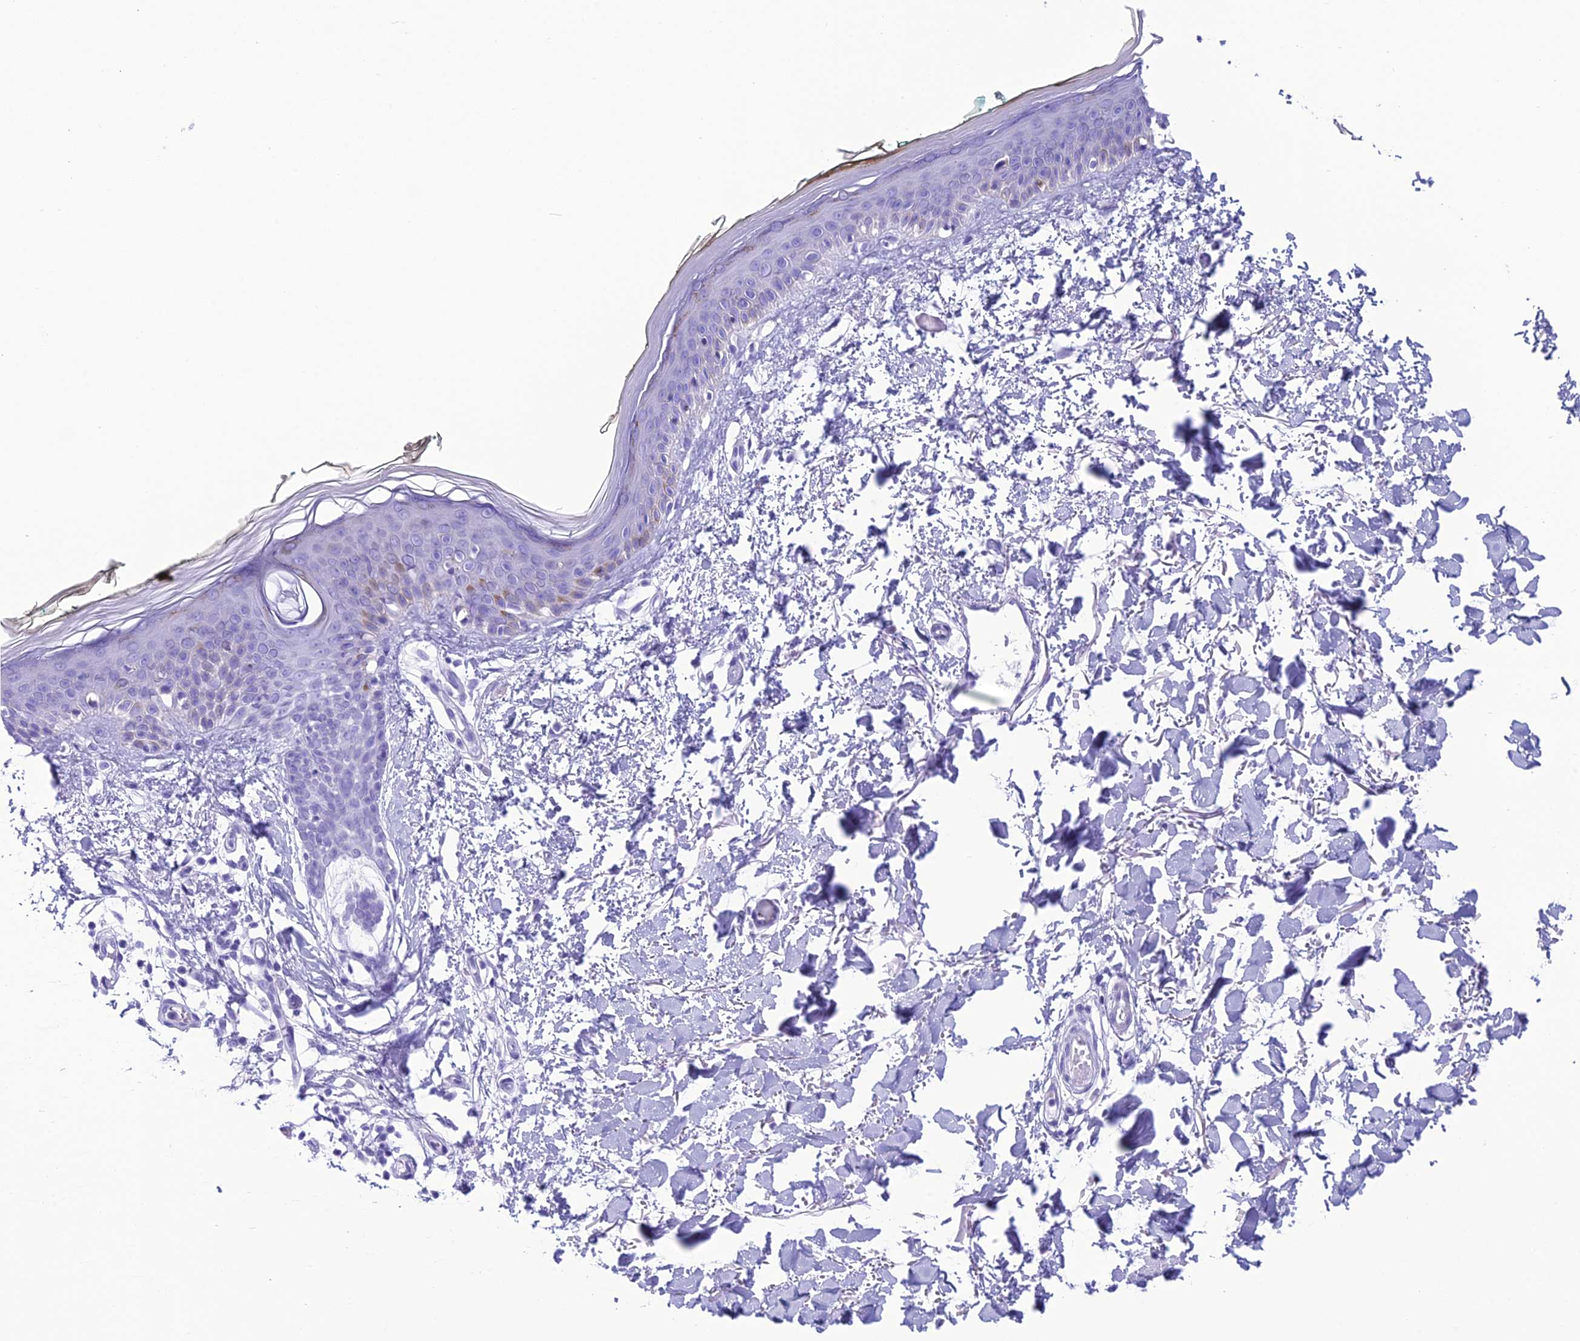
{"staining": {"intensity": "negative", "quantity": "none", "location": "none"}, "tissue": "skin", "cell_type": "Fibroblasts", "image_type": "normal", "snomed": [{"axis": "morphology", "description": "Normal tissue, NOS"}, {"axis": "topography", "description": "Skin"}], "caption": "The immunohistochemistry image has no significant expression in fibroblasts of skin.", "gene": "TRAM1L1", "patient": {"sex": "male", "age": 62}}